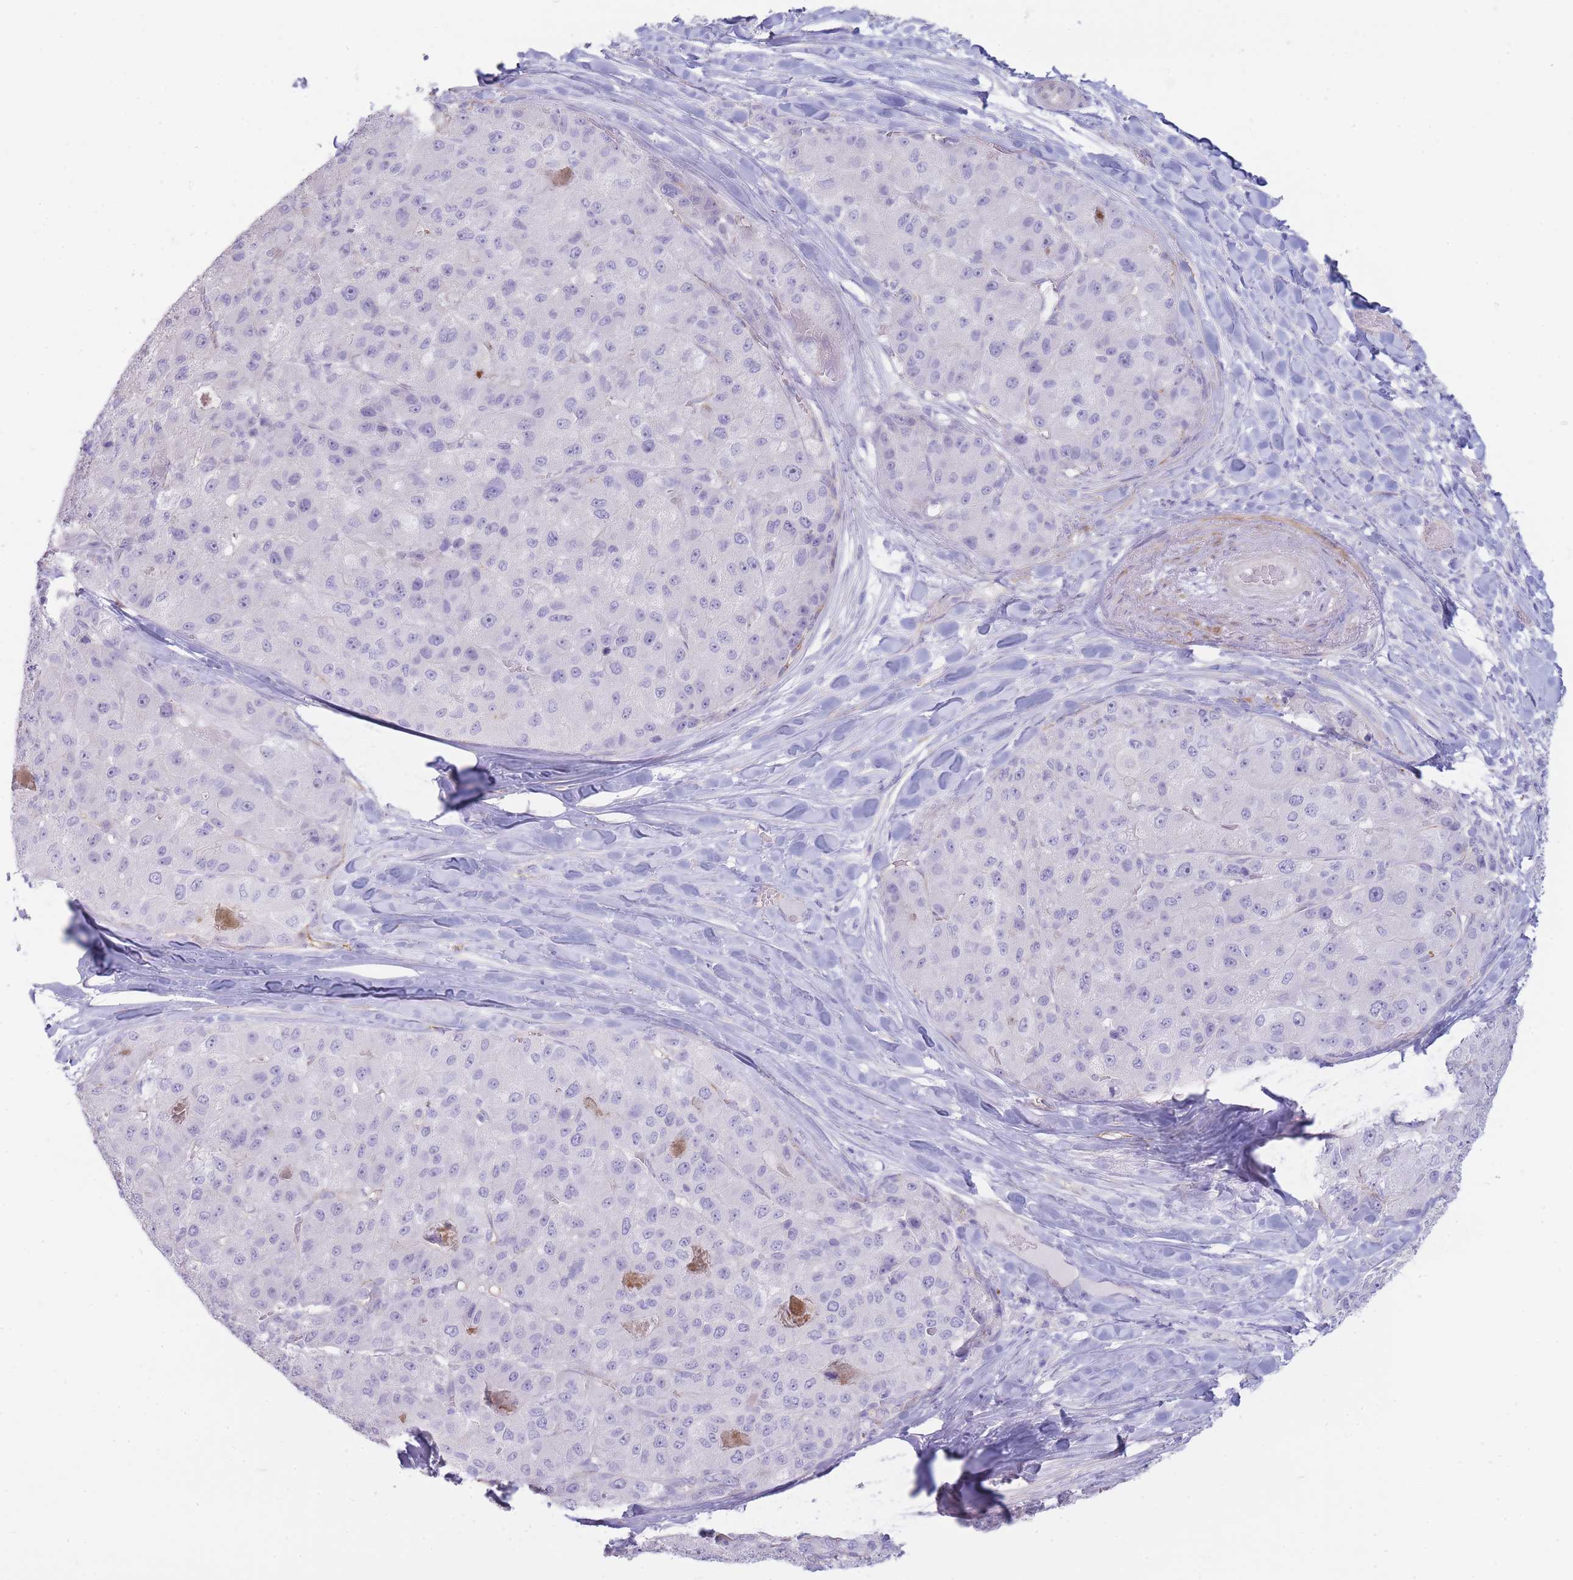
{"staining": {"intensity": "negative", "quantity": "none", "location": "none"}, "tissue": "liver cancer", "cell_type": "Tumor cells", "image_type": "cancer", "snomed": [{"axis": "morphology", "description": "Carcinoma, Hepatocellular, NOS"}, {"axis": "topography", "description": "Liver"}], "caption": "Immunohistochemical staining of liver cancer shows no significant staining in tumor cells.", "gene": "UTP14A", "patient": {"sex": "male", "age": 80}}